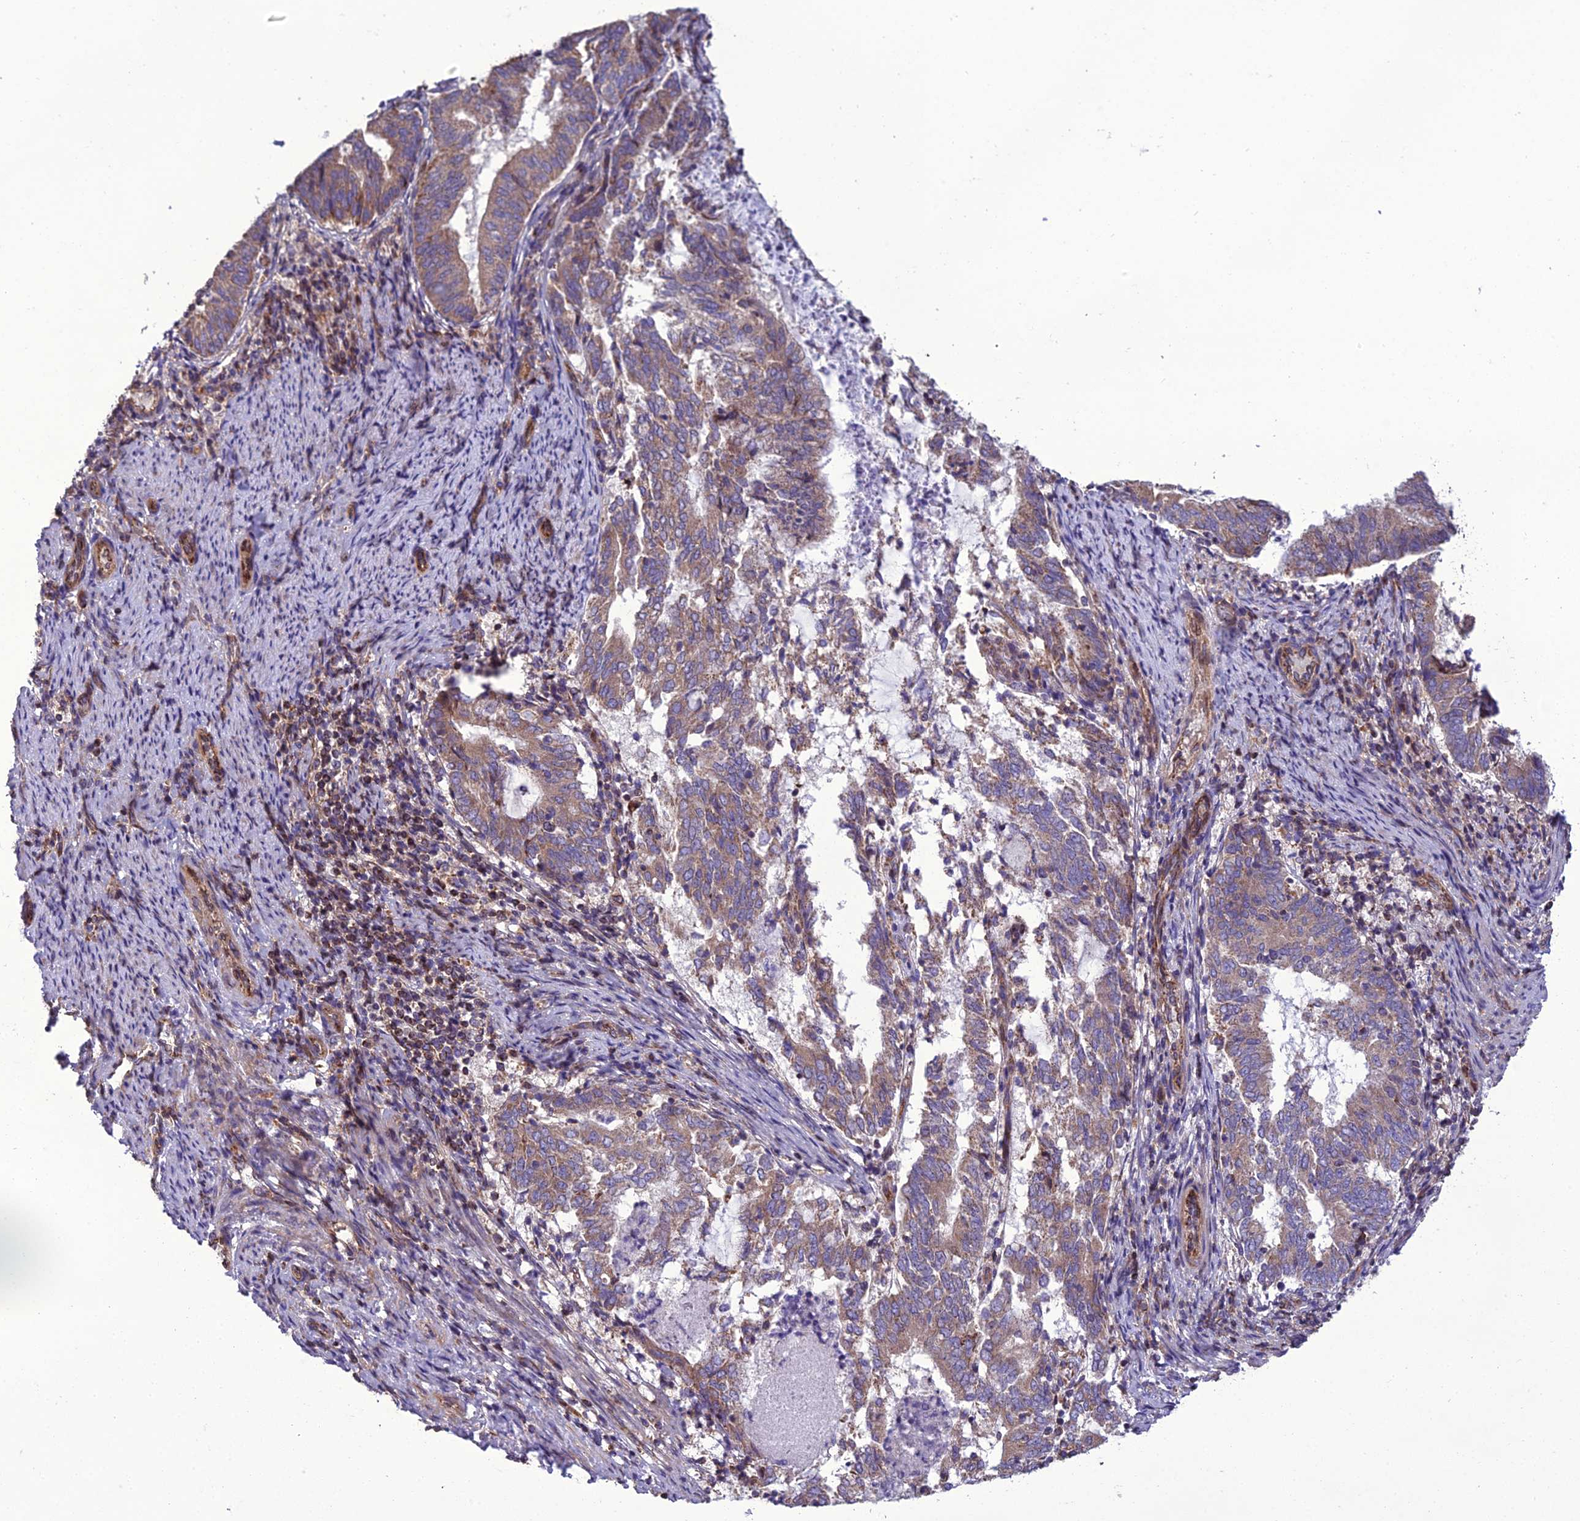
{"staining": {"intensity": "weak", "quantity": ">75%", "location": "cytoplasmic/membranous"}, "tissue": "endometrial cancer", "cell_type": "Tumor cells", "image_type": "cancer", "snomed": [{"axis": "morphology", "description": "Adenocarcinoma, NOS"}, {"axis": "topography", "description": "Endometrium"}], "caption": "Endometrial adenocarcinoma stained with immunohistochemistry displays weak cytoplasmic/membranous staining in about >75% of tumor cells. (Brightfield microscopy of DAB IHC at high magnification).", "gene": "GIMAP1", "patient": {"sex": "female", "age": 80}}